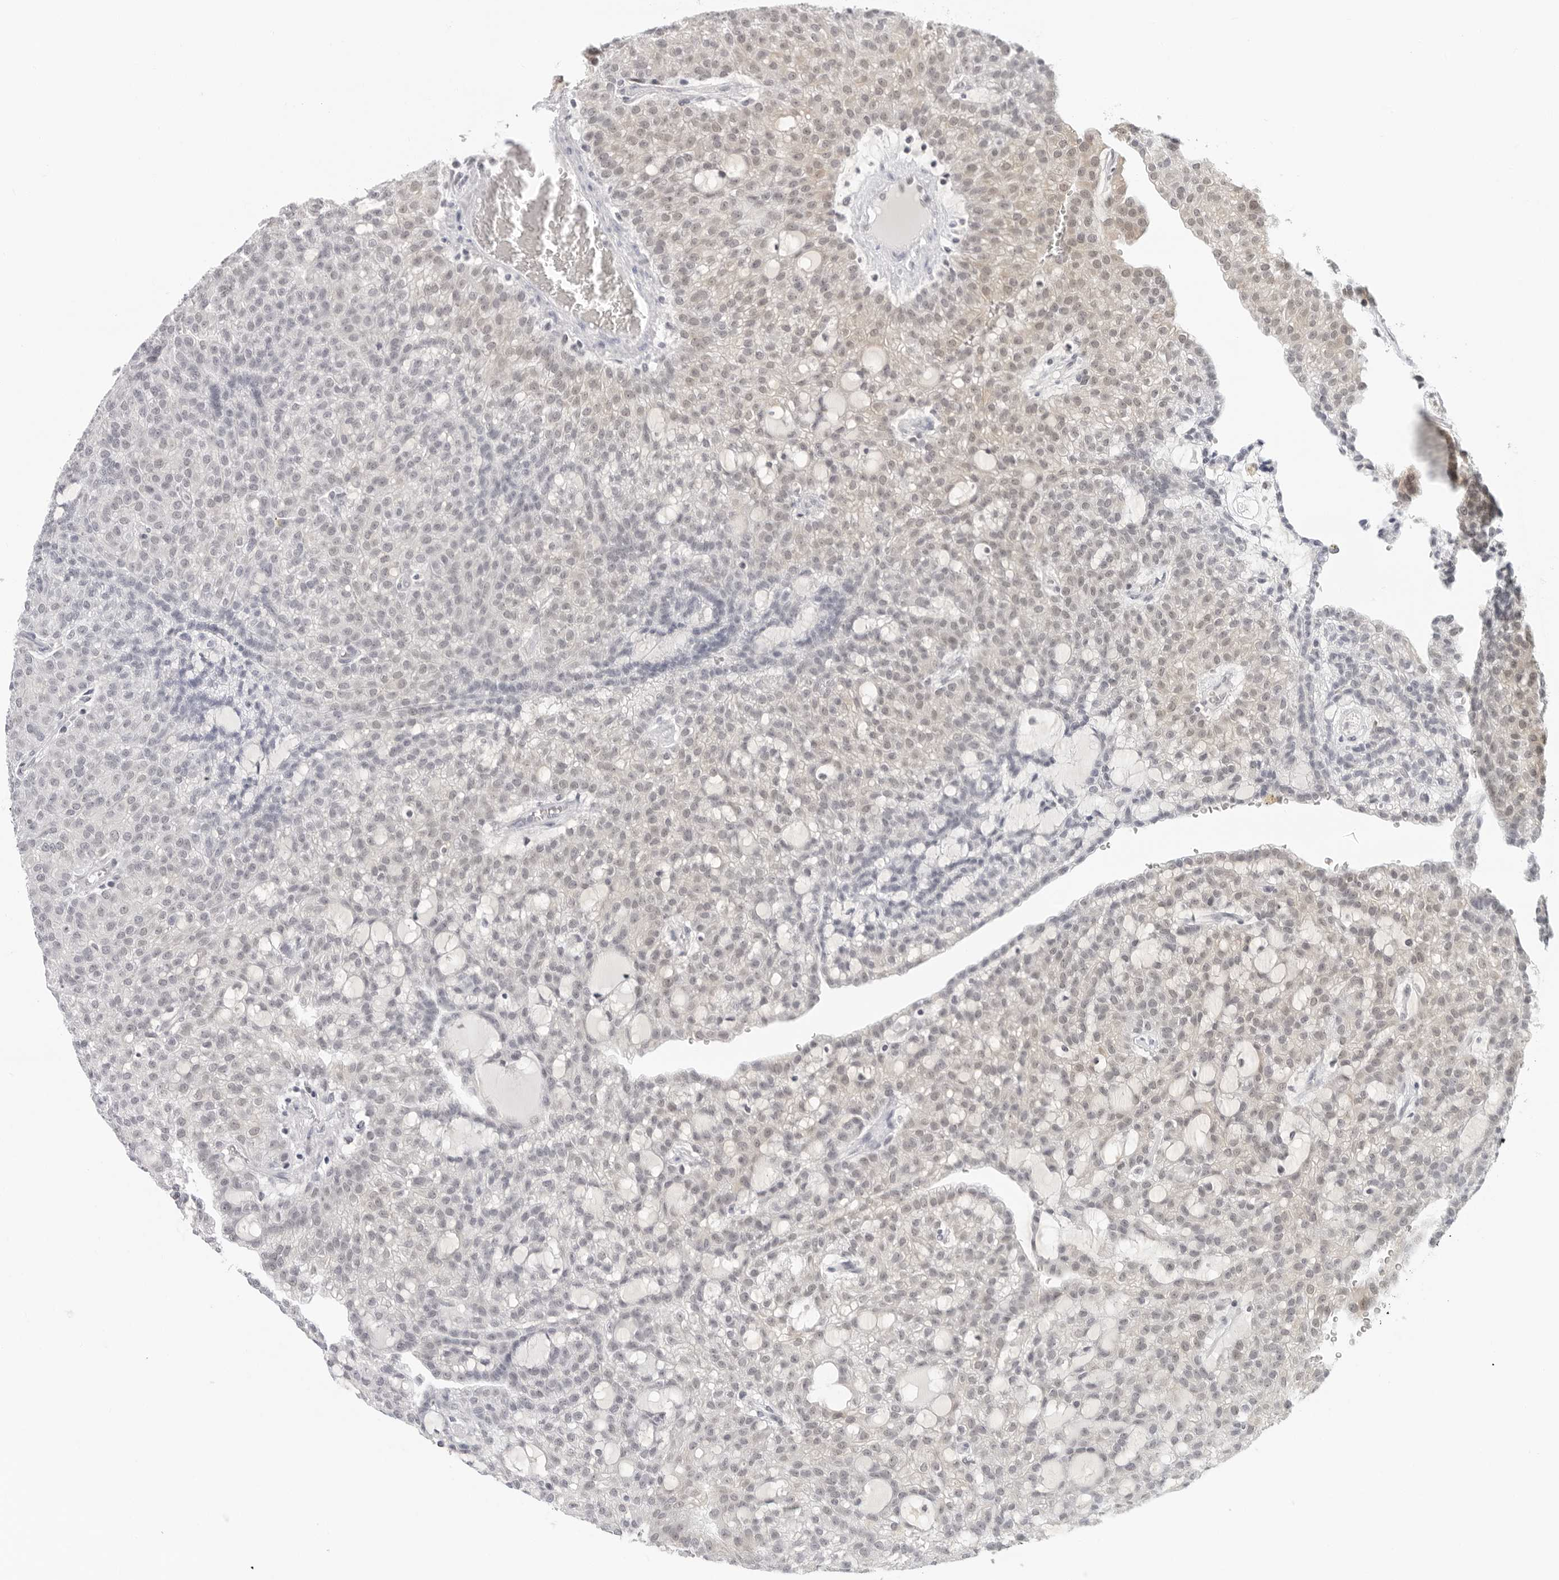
{"staining": {"intensity": "weak", "quantity": "25%-75%", "location": "cytoplasmic/membranous,nuclear"}, "tissue": "renal cancer", "cell_type": "Tumor cells", "image_type": "cancer", "snomed": [{"axis": "morphology", "description": "Adenocarcinoma, NOS"}, {"axis": "topography", "description": "Kidney"}], "caption": "Renal adenocarcinoma stained with DAB IHC exhibits low levels of weak cytoplasmic/membranous and nuclear expression in about 25%-75% of tumor cells. Nuclei are stained in blue.", "gene": "FLG2", "patient": {"sex": "male", "age": 63}}